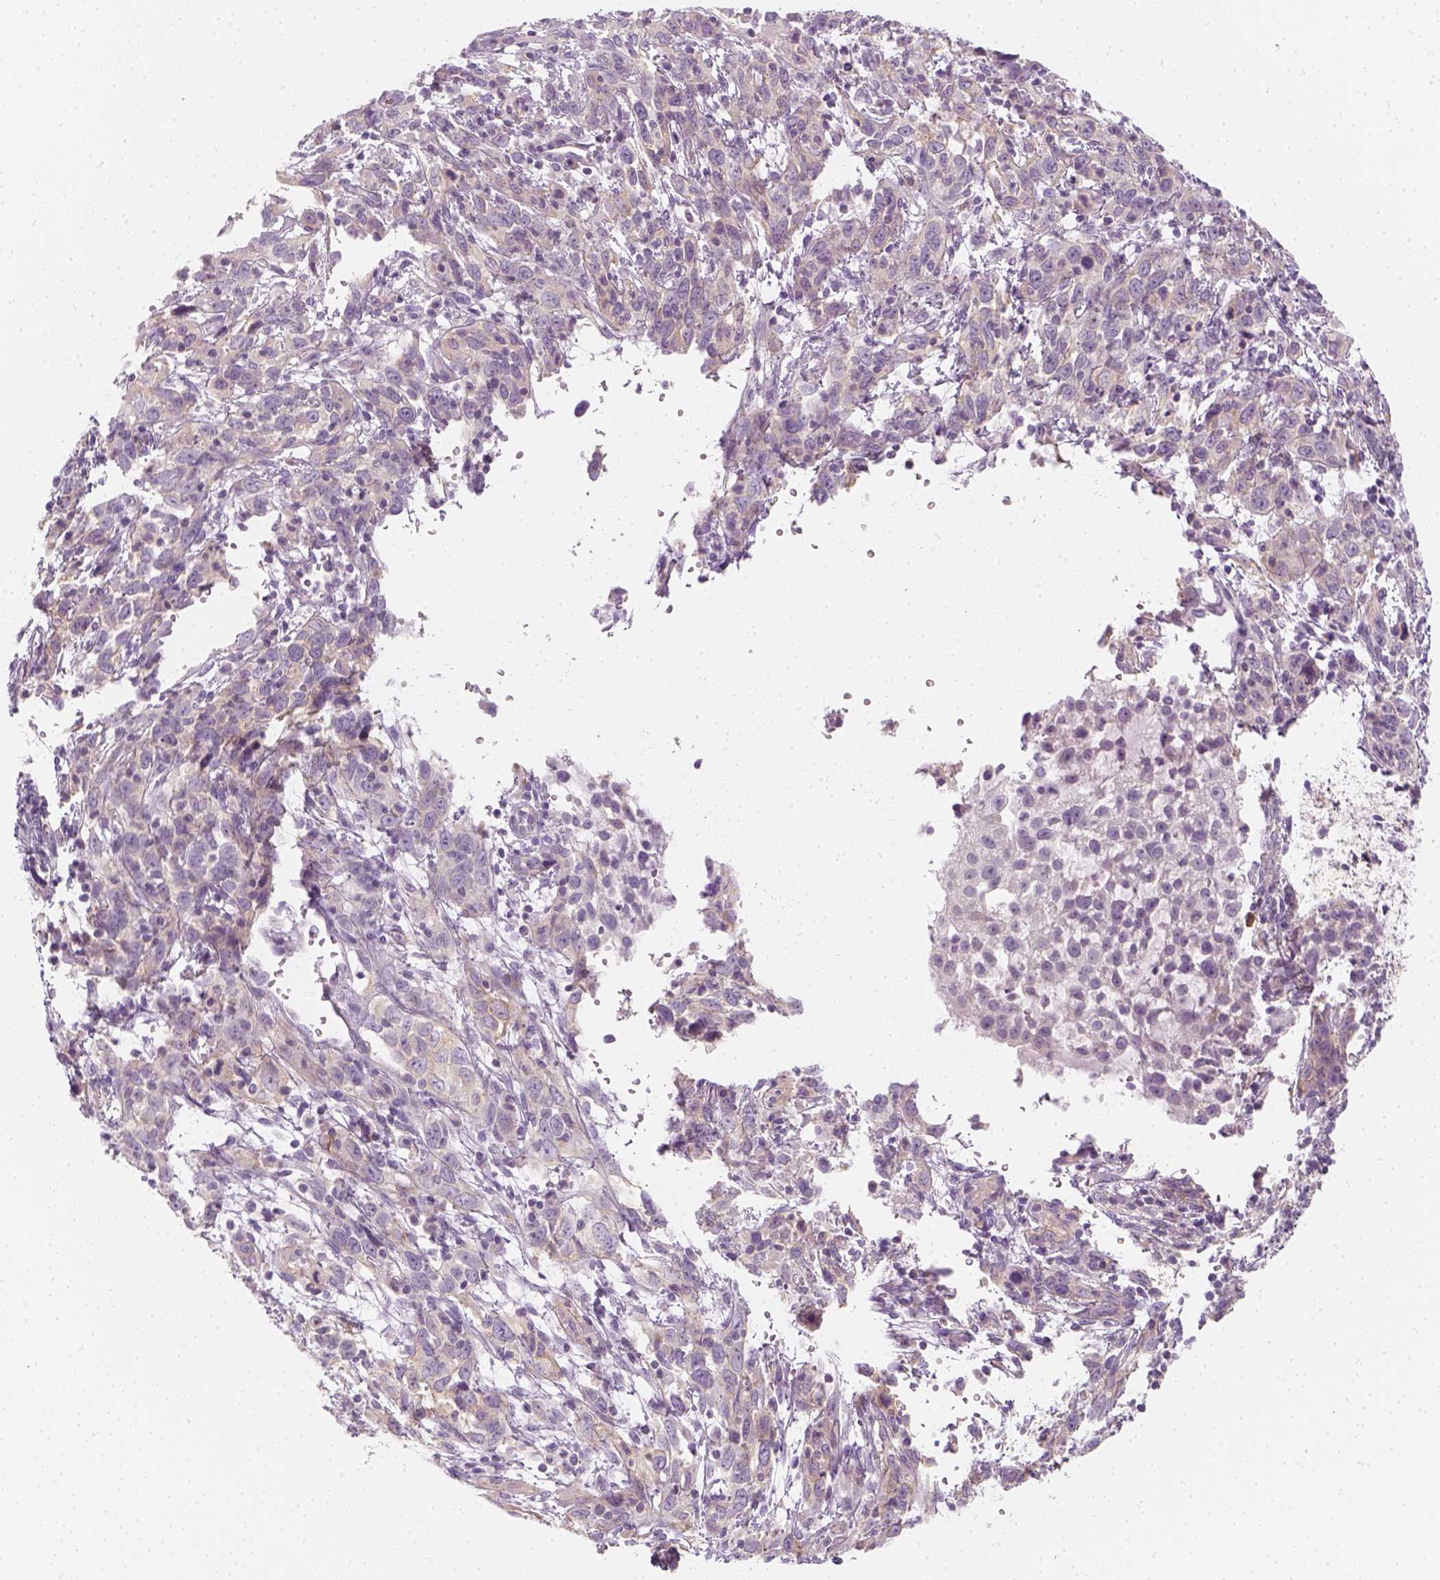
{"staining": {"intensity": "weak", "quantity": "<25%", "location": "cytoplasmic/membranous"}, "tissue": "cervical cancer", "cell_type": "Tumor cells", "image_type": "cancer", "snomed": [{"axis": "morphology", "description": "Adenocarcinoma, NOS"}, {"axis": "topography", "description": "Cervix"}], "caption": "Cervical adenocarcinoma was stained to show a protein in brown. There is no significant staining in tumor cells.", "gene": "PRAME", "patient": {"sex": "female", "age": 40}}